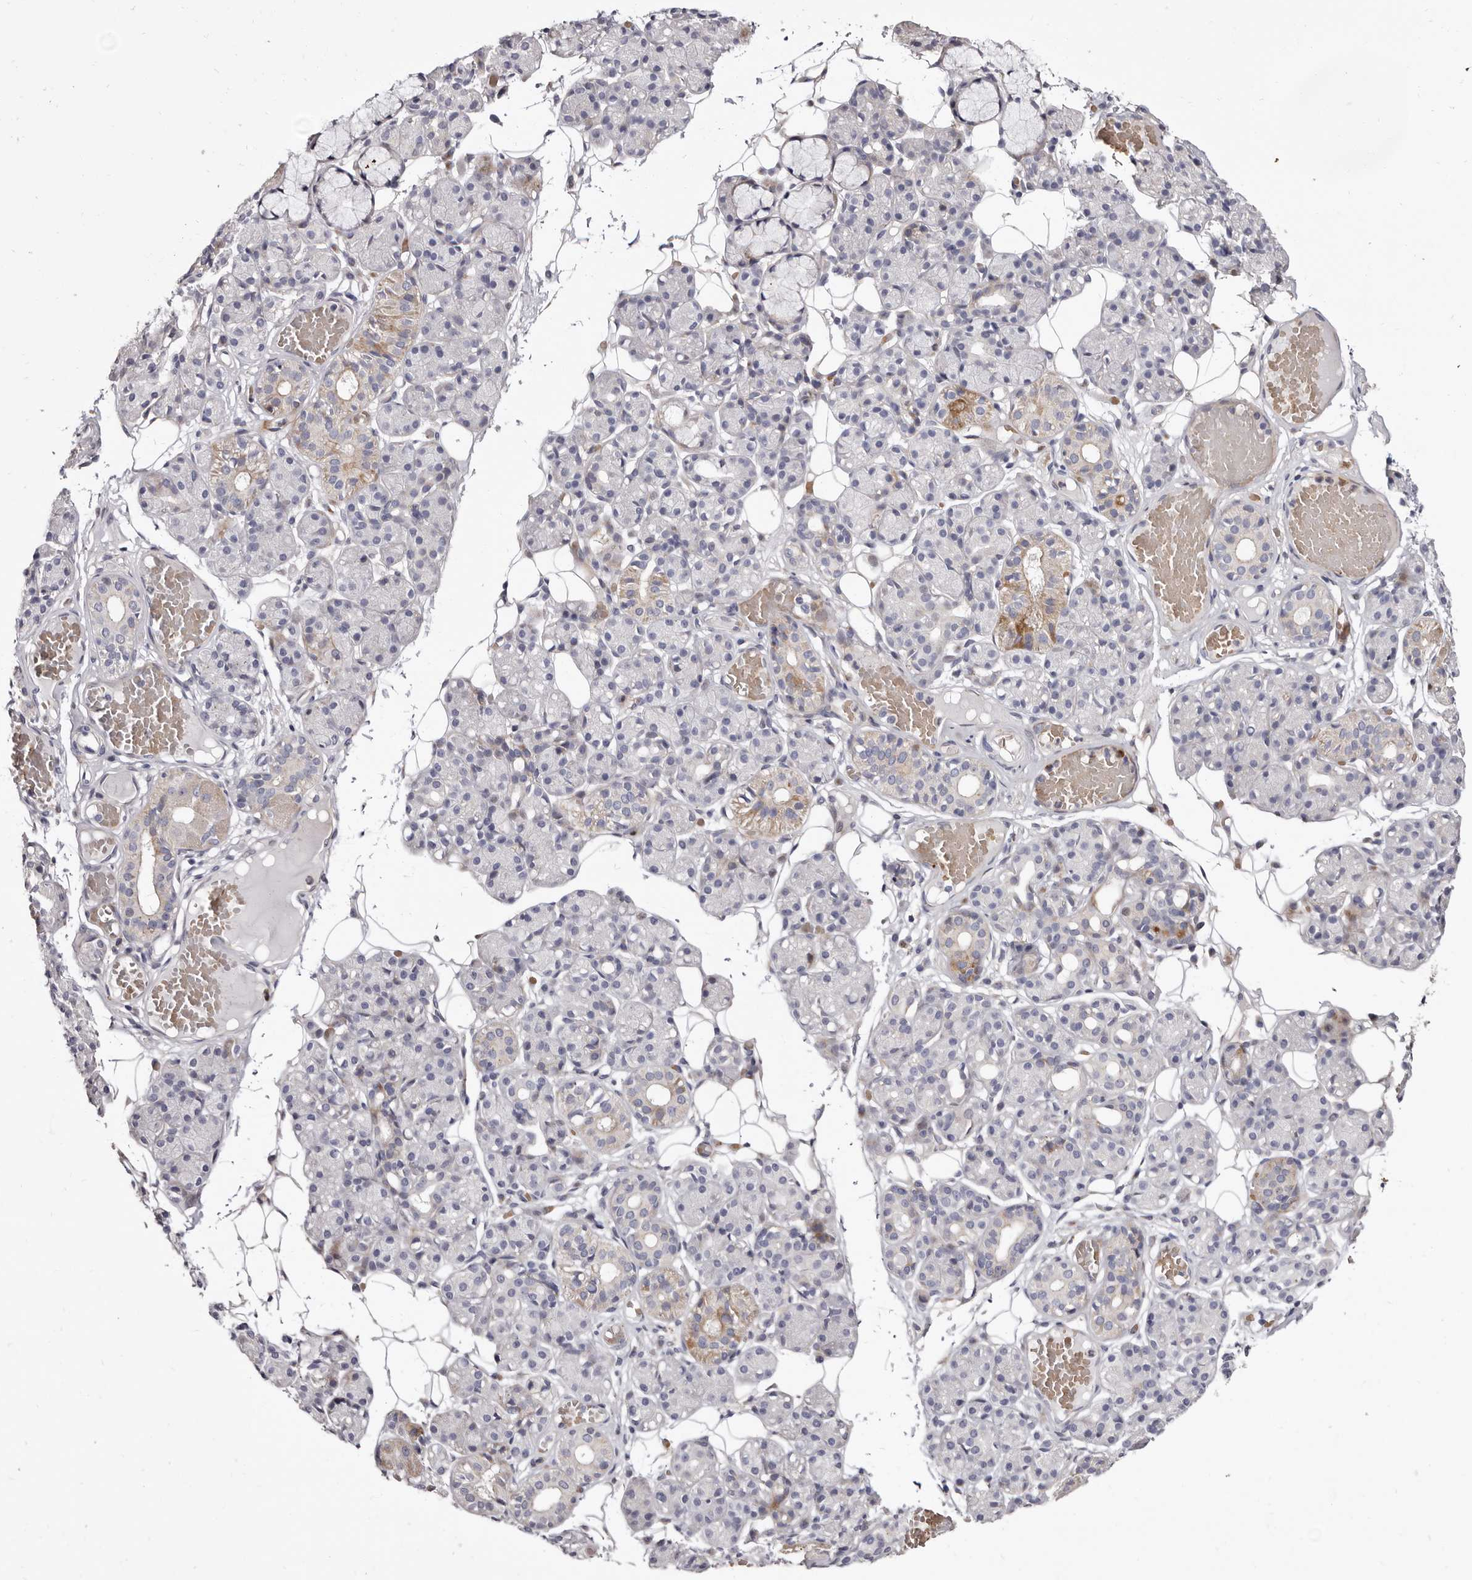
{"staining": {"intensity": "weak", "quantity": "<25%", "location": "cytoplasmic/membranous"}, "tissue": "salivary gland", "cell_type": "Glandular cells", "image_type": "normal", "snomed": [{"axis": "morphology", "description": "Normal tissue, NOS"}, {"axis": "topography", "description": "Salivary gland"}], "caption": "A high-resolution image shows IHC staining of unremarkable salivary gland, which demonstrates no significant expression in glandular cells. (Immunohistochemistry, brightfield microscopy, high magnification).", "gene": "AIDA", "patient": {"sex": "male", "age": 63}}